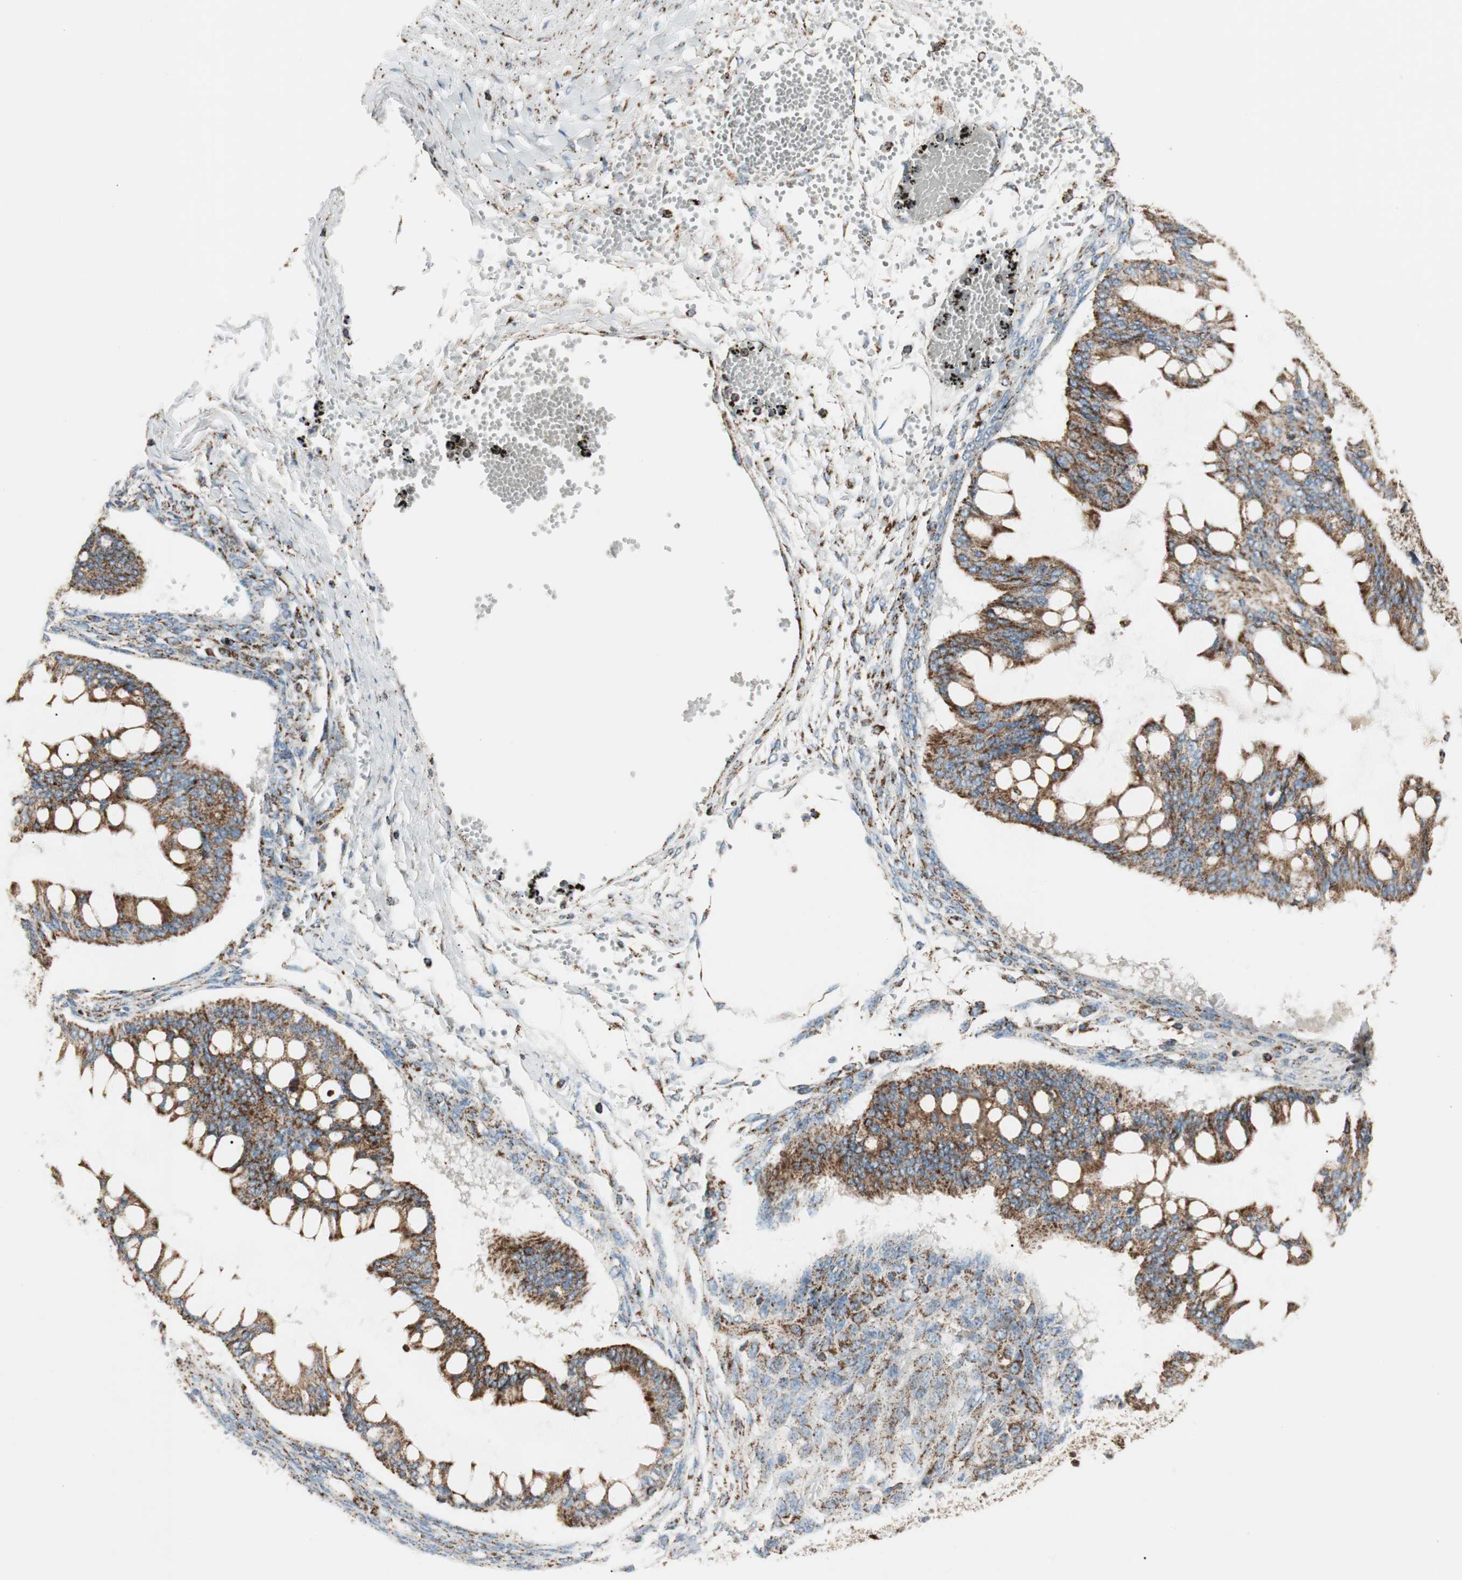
{"staining": {"intensity": "strong", "quantity": ">75%", "location": "cytoplasmic/membranous"}, "tissue": "ovarian cancer", "cell_type": "Tumor cells", "image_type": "cancer", "snomed": [{"axis": "morphology", "description": "Cystadenocarcinoma, mucinous, NOS"}, {"axis": "topography", "description": "Ovary"}], "caption": "The immunohistochemical stain shows strong cytoplasmic/membranous staining in tumor cells of ovarian cancer tissue. (brown staining indicates protein expression, while blue staining denotes nuclei).", "gene": "ME2", "patient": {"sex": "female", "age": 73}}